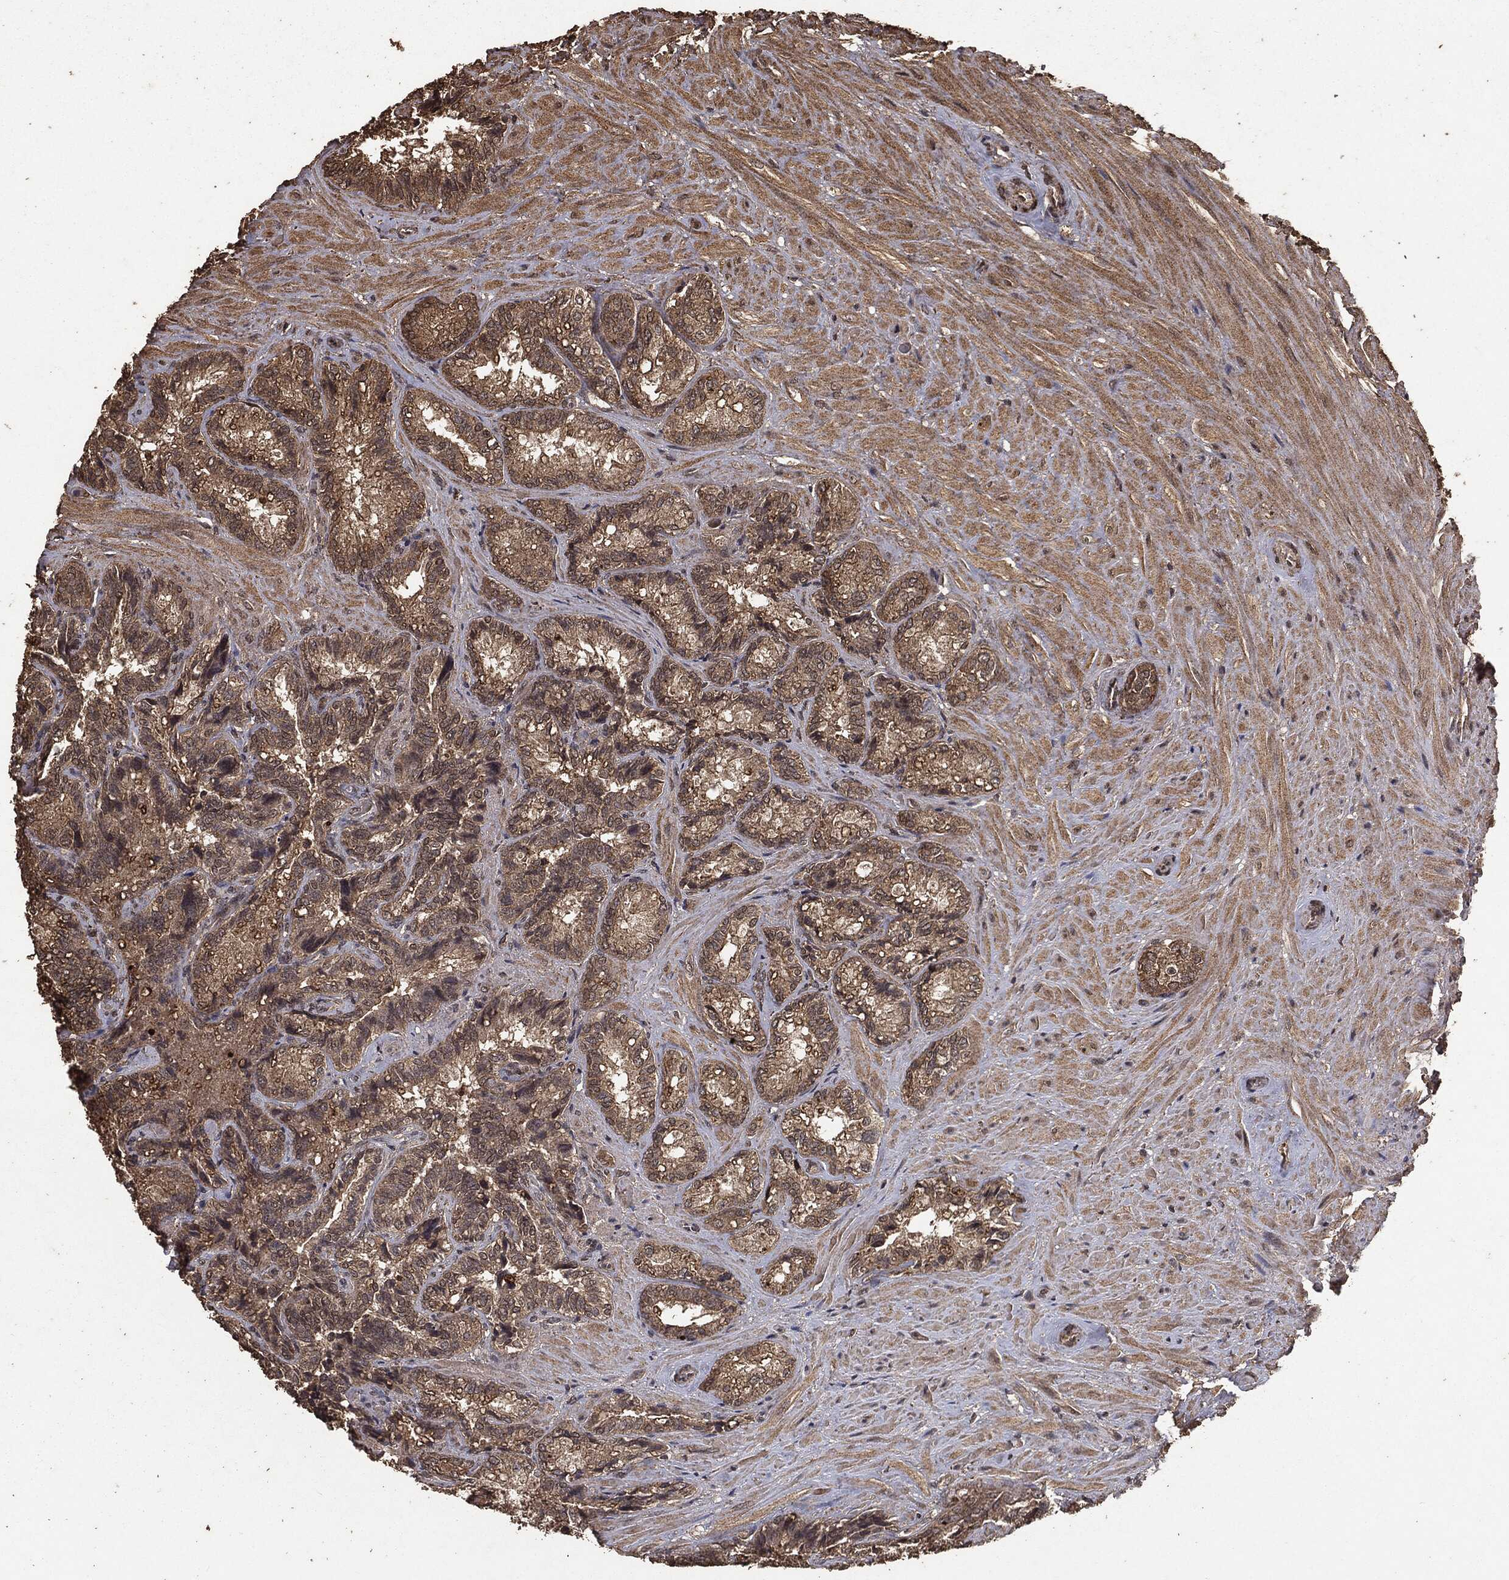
{"staining": {"intensity": "moderate", "quantity": ">75%", "location": "cytoplasmic/membranous"}, "tissue": "seminal vesicle", "cell_type": "Glandular cells", "image_type": "normal", "snomed": [{"axis": "morphology", "description": "Normal tissue, NOS"}, {"axis": "topography", "description": "Seminal veicle"}], "caption": "Human seminal vesicle stained with a brown dye displays moderate cytoplasmic/membranous positive staining in about >75% of glandular cells.", "gene": "NME1", "patient": {"sex": "male", "age": 68}}